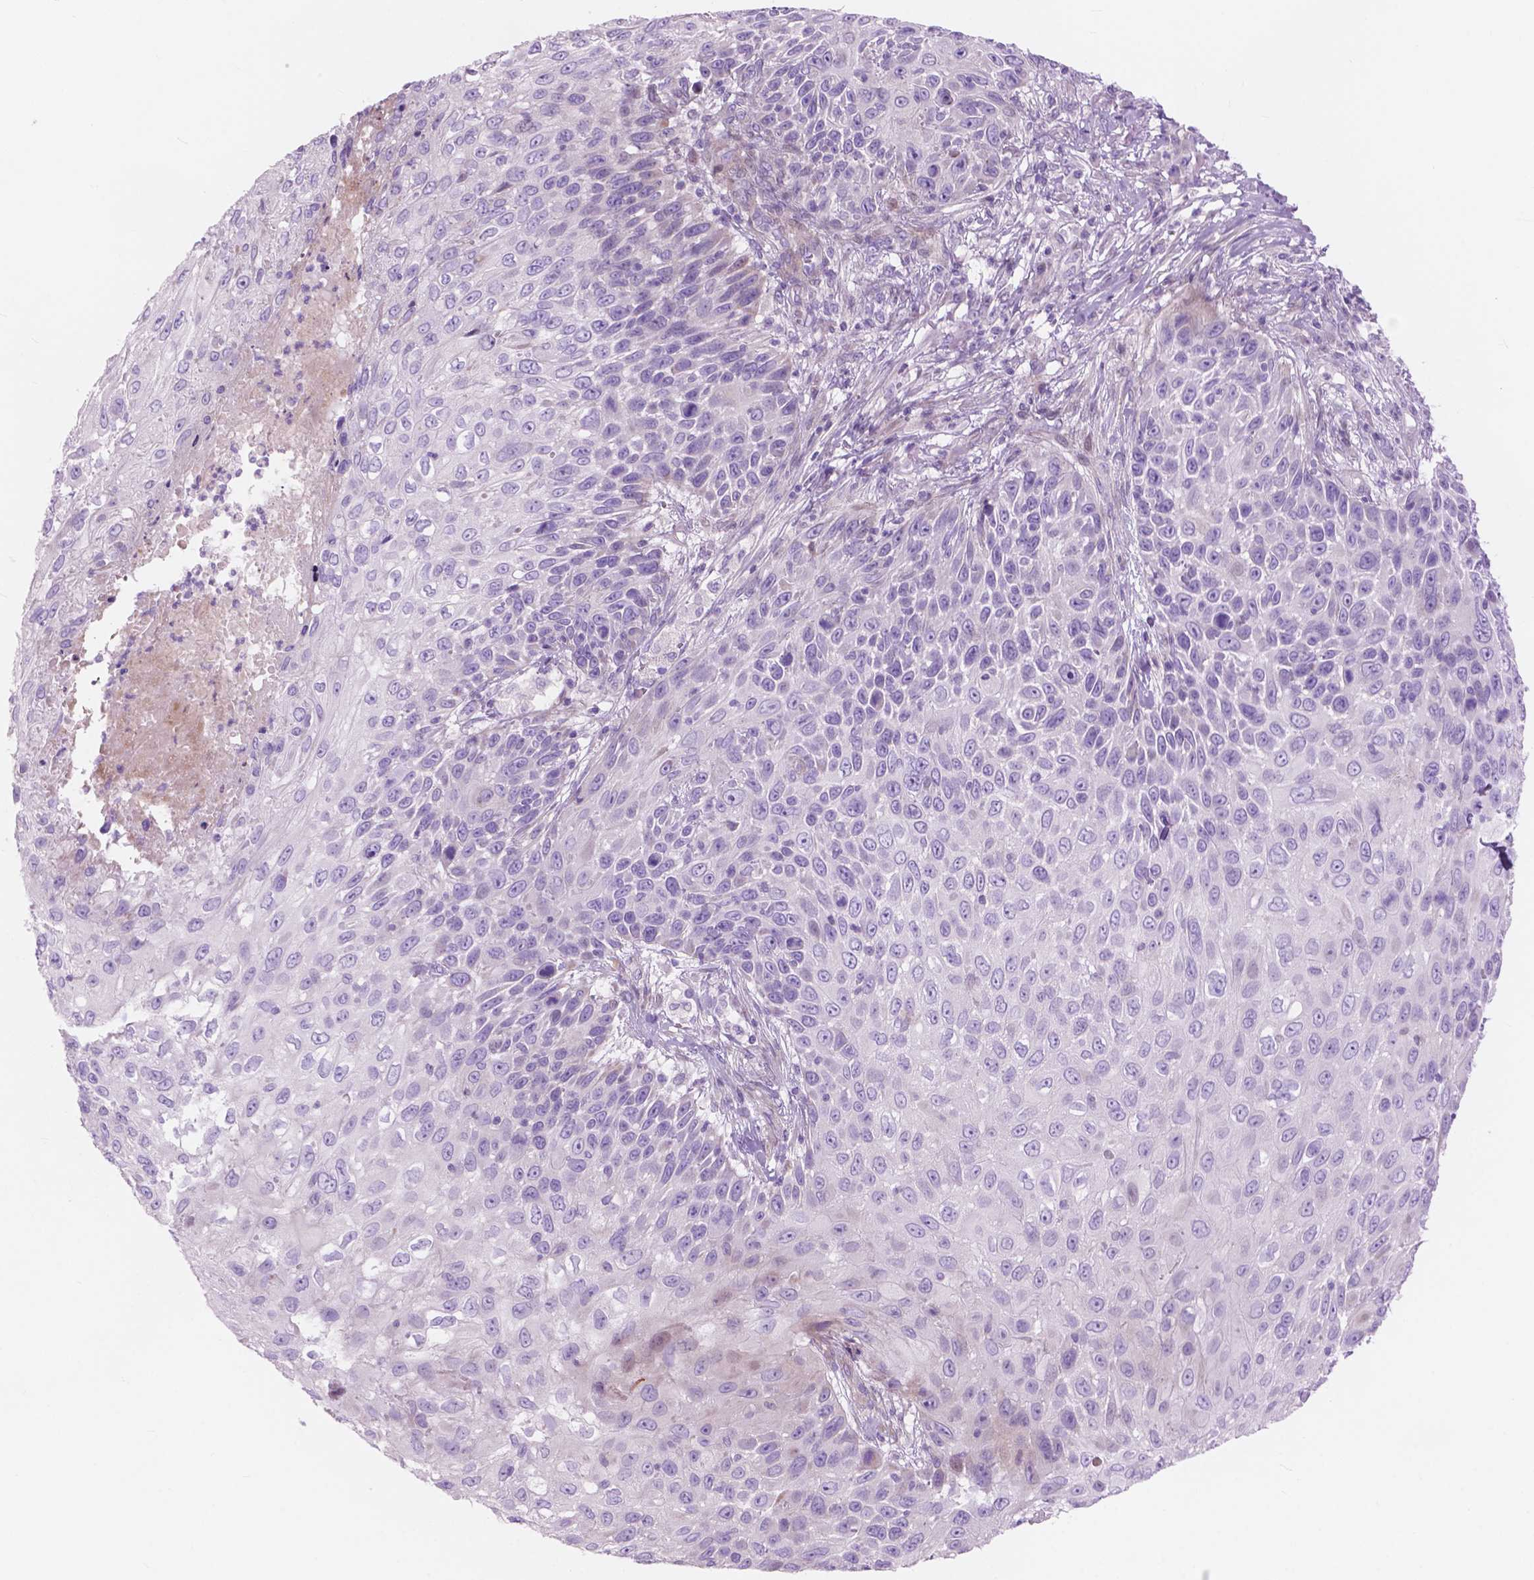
{"staining": {"intensity": "negative", "quantity": "none", "location": "none"}, "tissue": "skin cancer", "cell_type": "Tumor cells", "image_type": "cancer", "snomed": [{"axis": "morphology", "description": "Squamous cell carcinoma, NOS"}, {"axis": "topography", "description": "Skin"}], "caption": "Tumor cells are negative for protein expression in human squamous cell carcinoma (skin). (Brightfield microscopy of DAB IHC at high magnification).", "gene": "MORN1", "patient": {"sex": "male", "age": 92}}